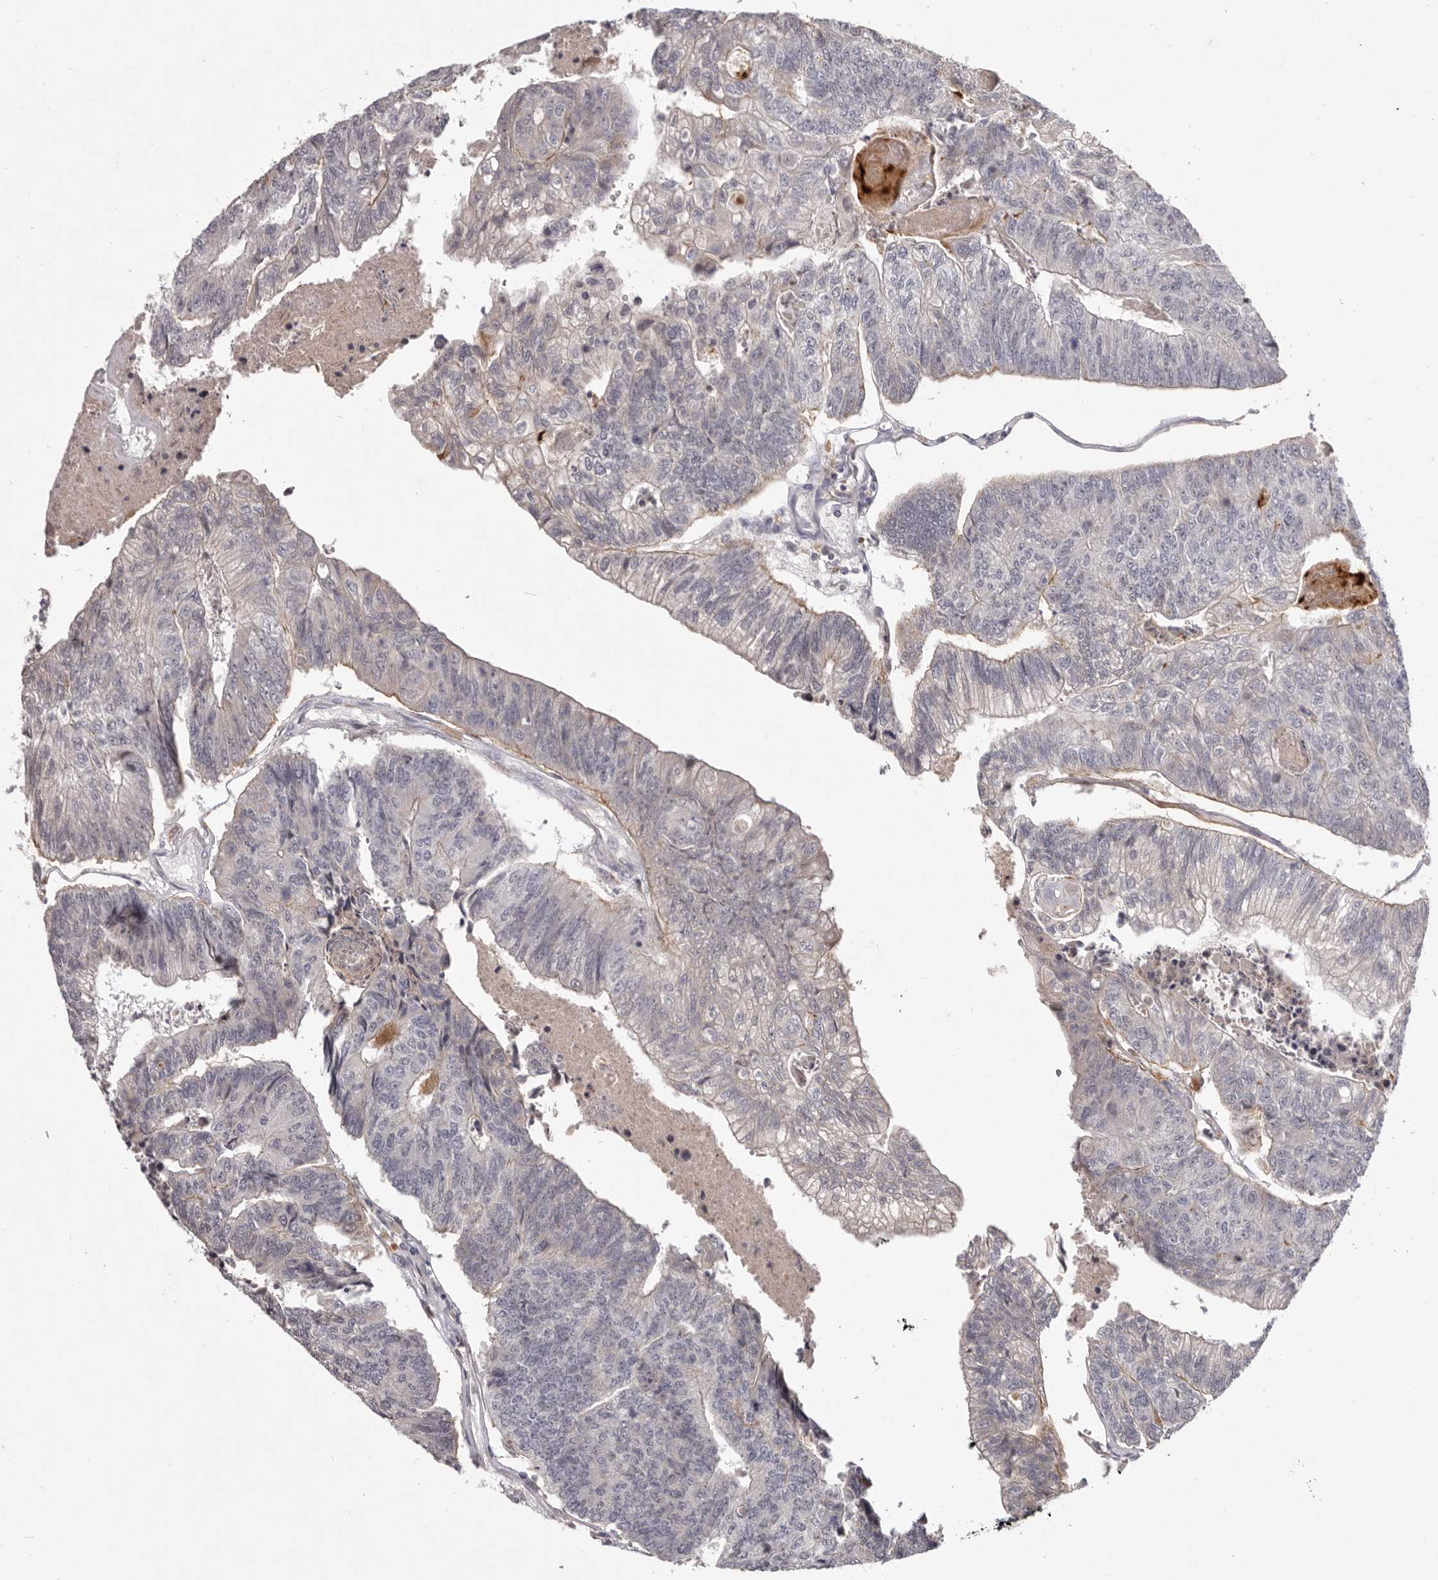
{"staining": {"intensity": "negative", "quantity": "none", "location": "none"}, "tissue": "colorectal cancer", "cell_type": "Tumor cells", "image_type": "cancer", "snomed": [{"axis": "morphology", "description": "Adenocarcinoma, NOS"}, {"axis": "topography", "description": "Colon"}], "caption": "There is no significant staining in tumor cells of colorectal cancer. (DAB immunohistochemistry (IHC) visualized using brightfield microscopy, high magnification).", "gene": "GARNL3", "patient": {"sex": "female", "age": 67}}